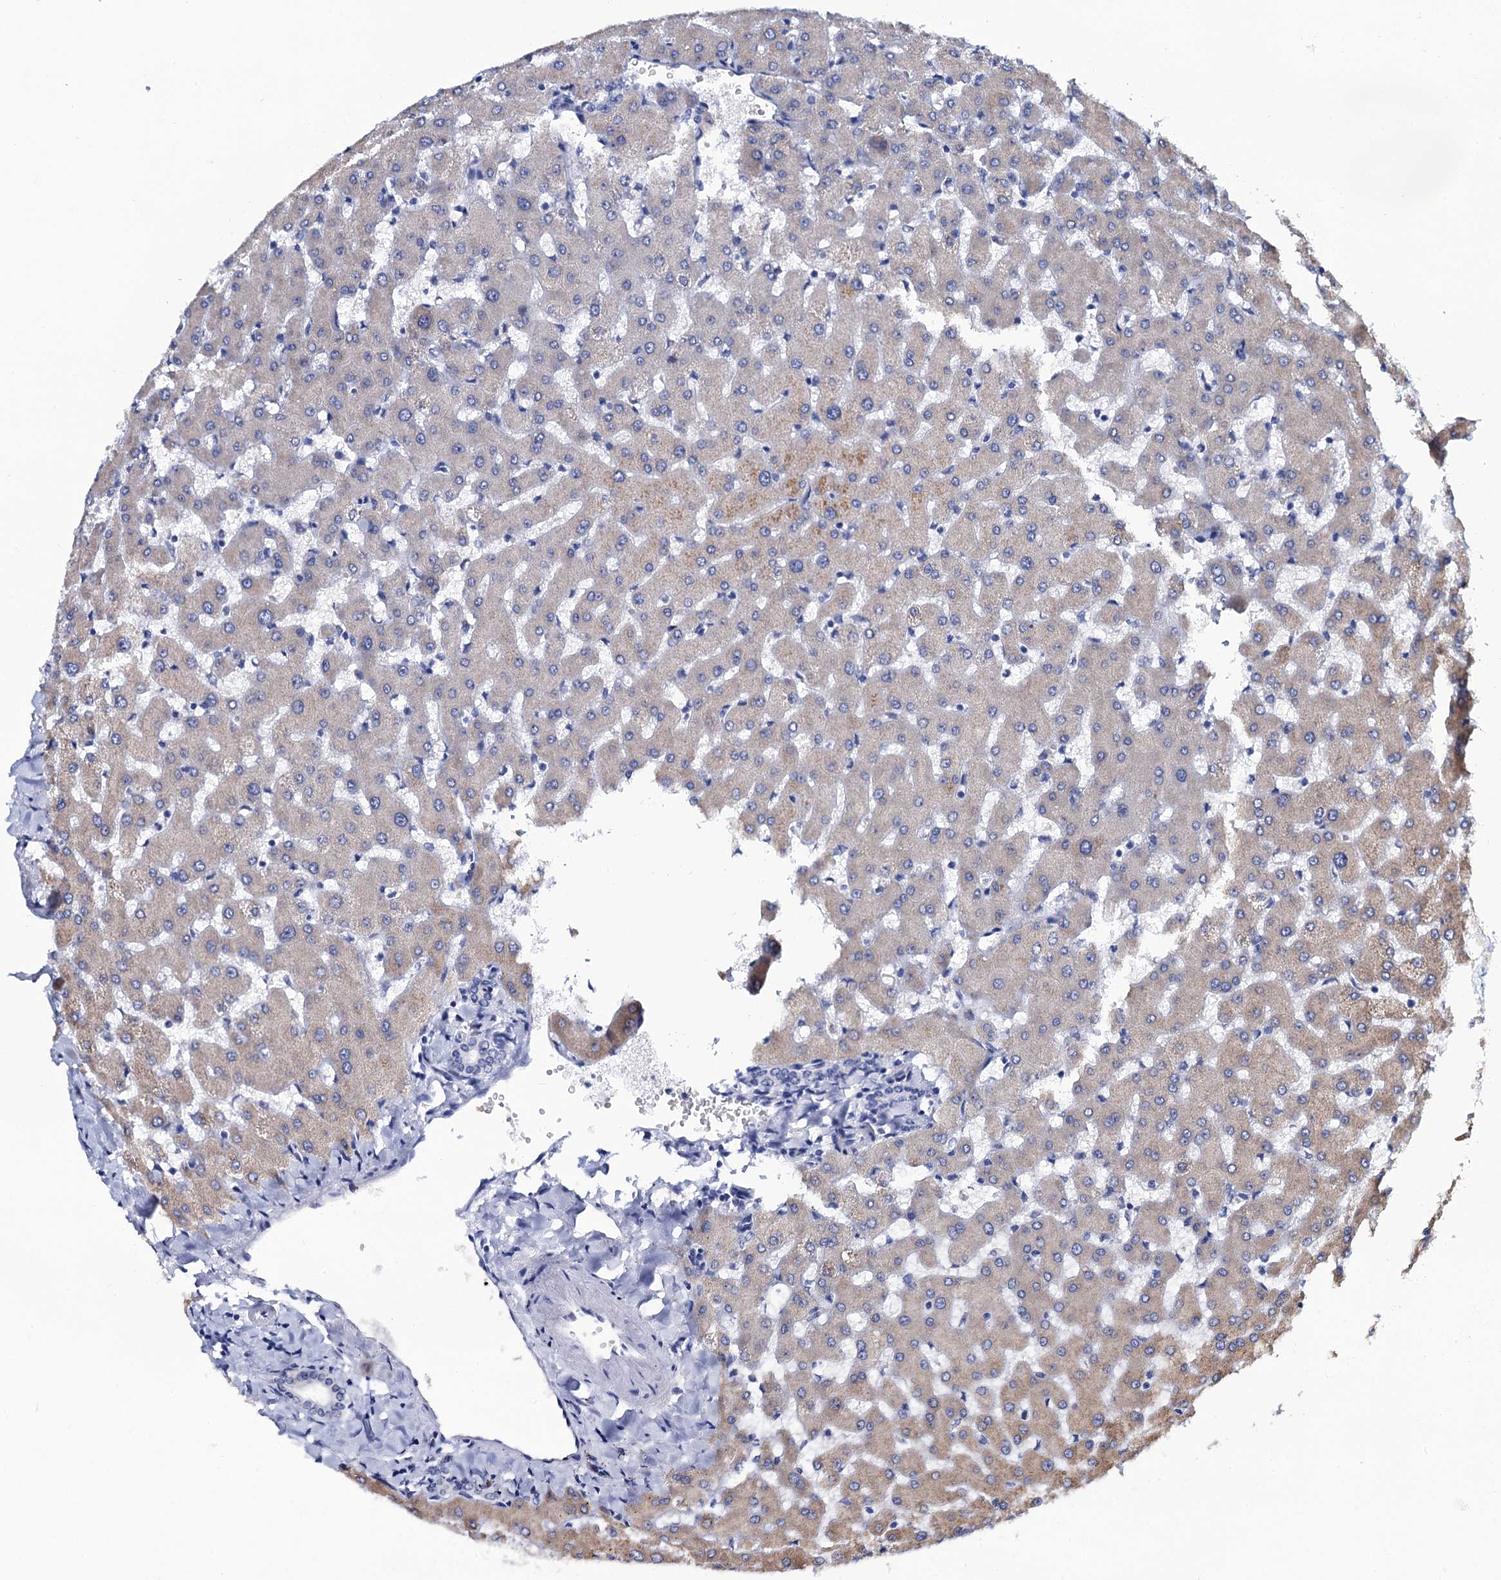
{"staining": {"intensity": "negative", "quantity": "none", "location": "none"}, "tissue": "liver", "cell_type": "Cholangiocytes", "image_type": "normal", "snomed": [{"axis": "morphology", "description": "Normal tissue, NOS"}, {"axis": "topography", "description": "Liver"}], "caption": "This is a micrograph of IHC staining of benign liver, which shows no expression in cholangiocytes. The staining was performed using DAB (3,3'-diaminobenzidine) to visualize the protein expression in brown, while the nuclei were stained in blue with hematoxylin (Magnification: 20x).", "gene": "SLC7A10", "patient": {"sex": "female", "age": 63}}